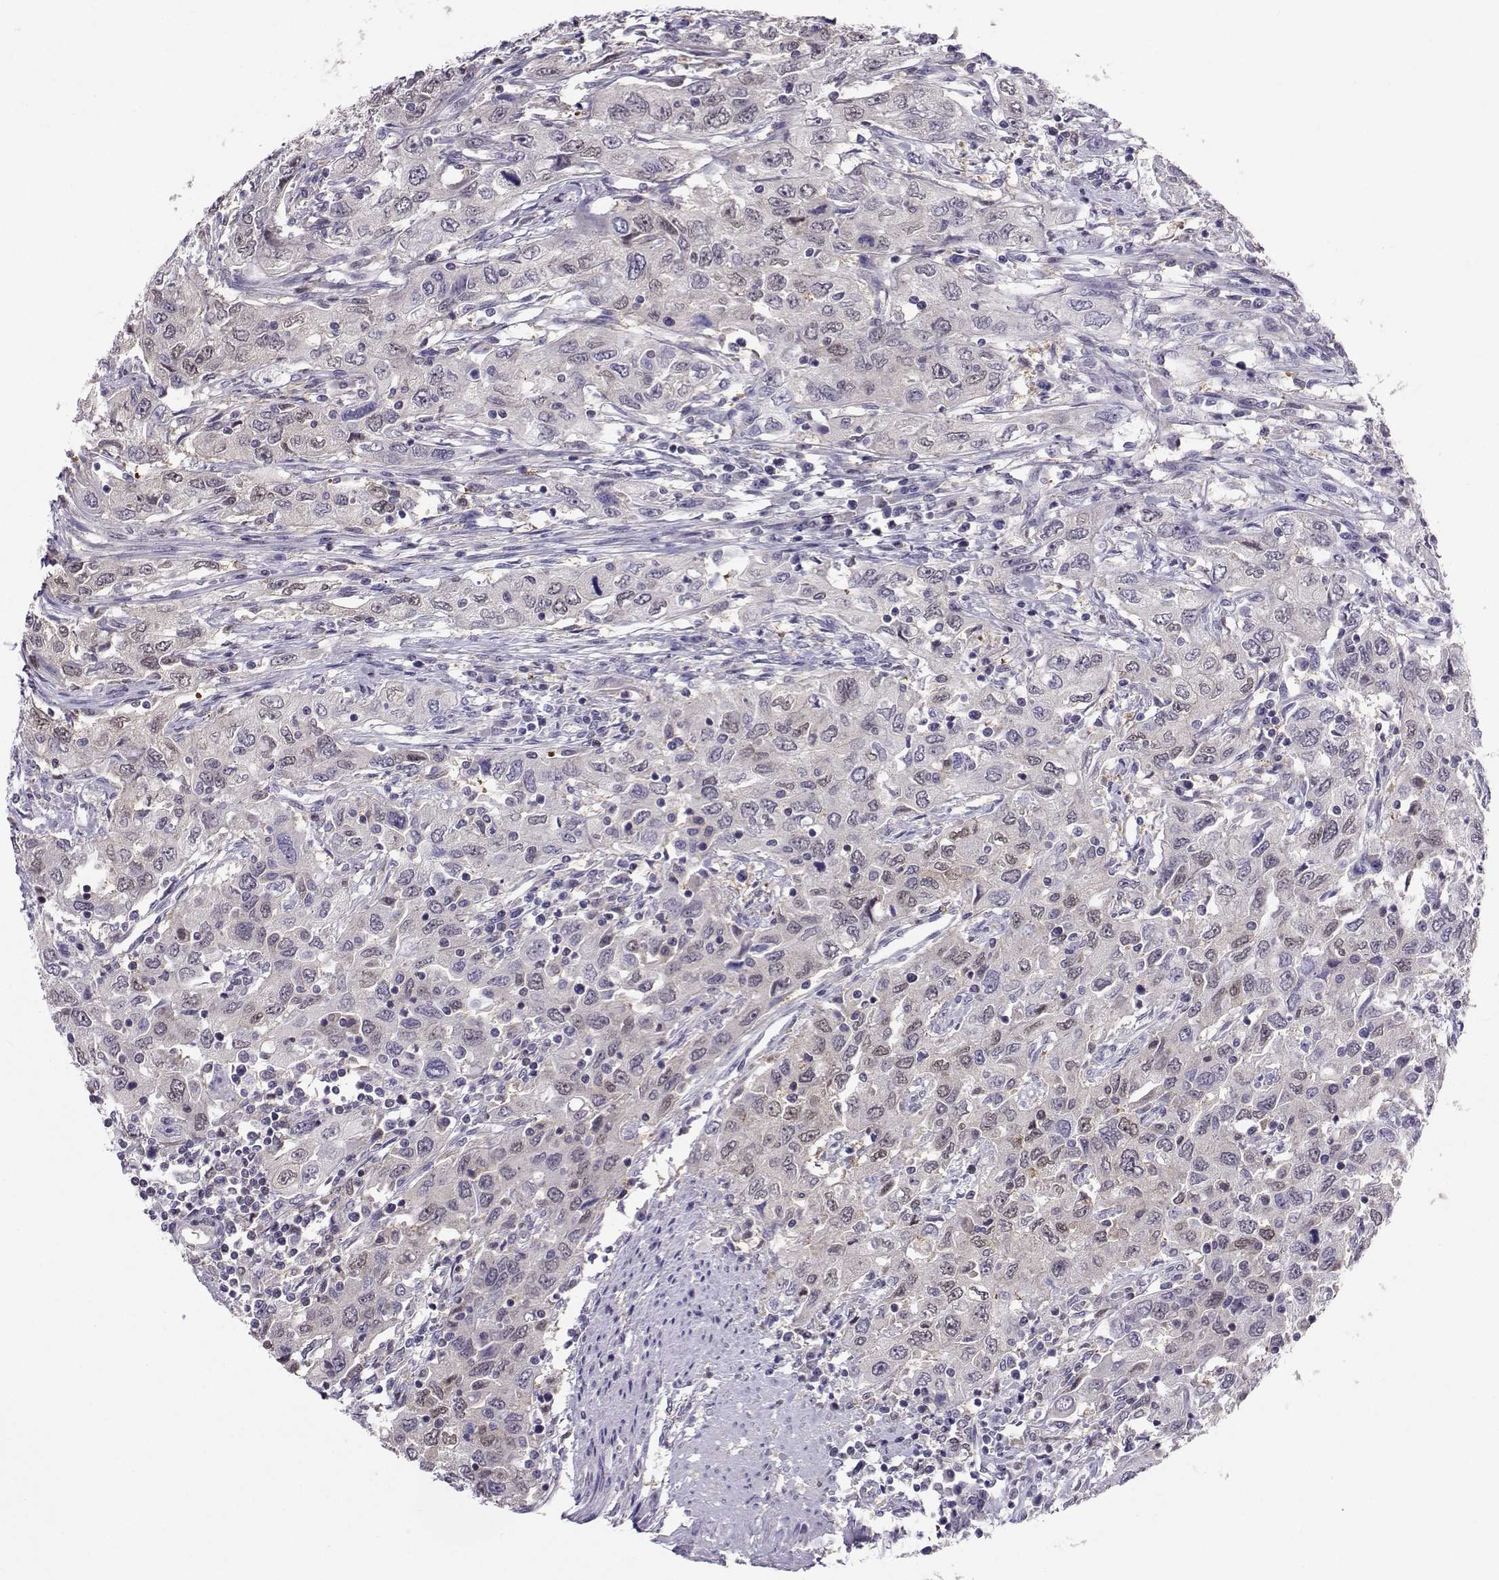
{"staining": {"intensity": "negative", "quantity": "none", "location": "none"}, "tissue": "urothelial cancer", "cell_type": "Tumor cells", "image_type": "cancer", "snomed": [{"axis": "morphology", "description": "Urothelial carcinoma, High grade"}, {"axis": "topography", "description": "Urinary bladder"}], "caption": "The image demonstrates no significant expression in tumor cells of high-grade urothelial carcinoma.", "gene": "PGK1", "patient": {"sex": "male", "age": 76}}